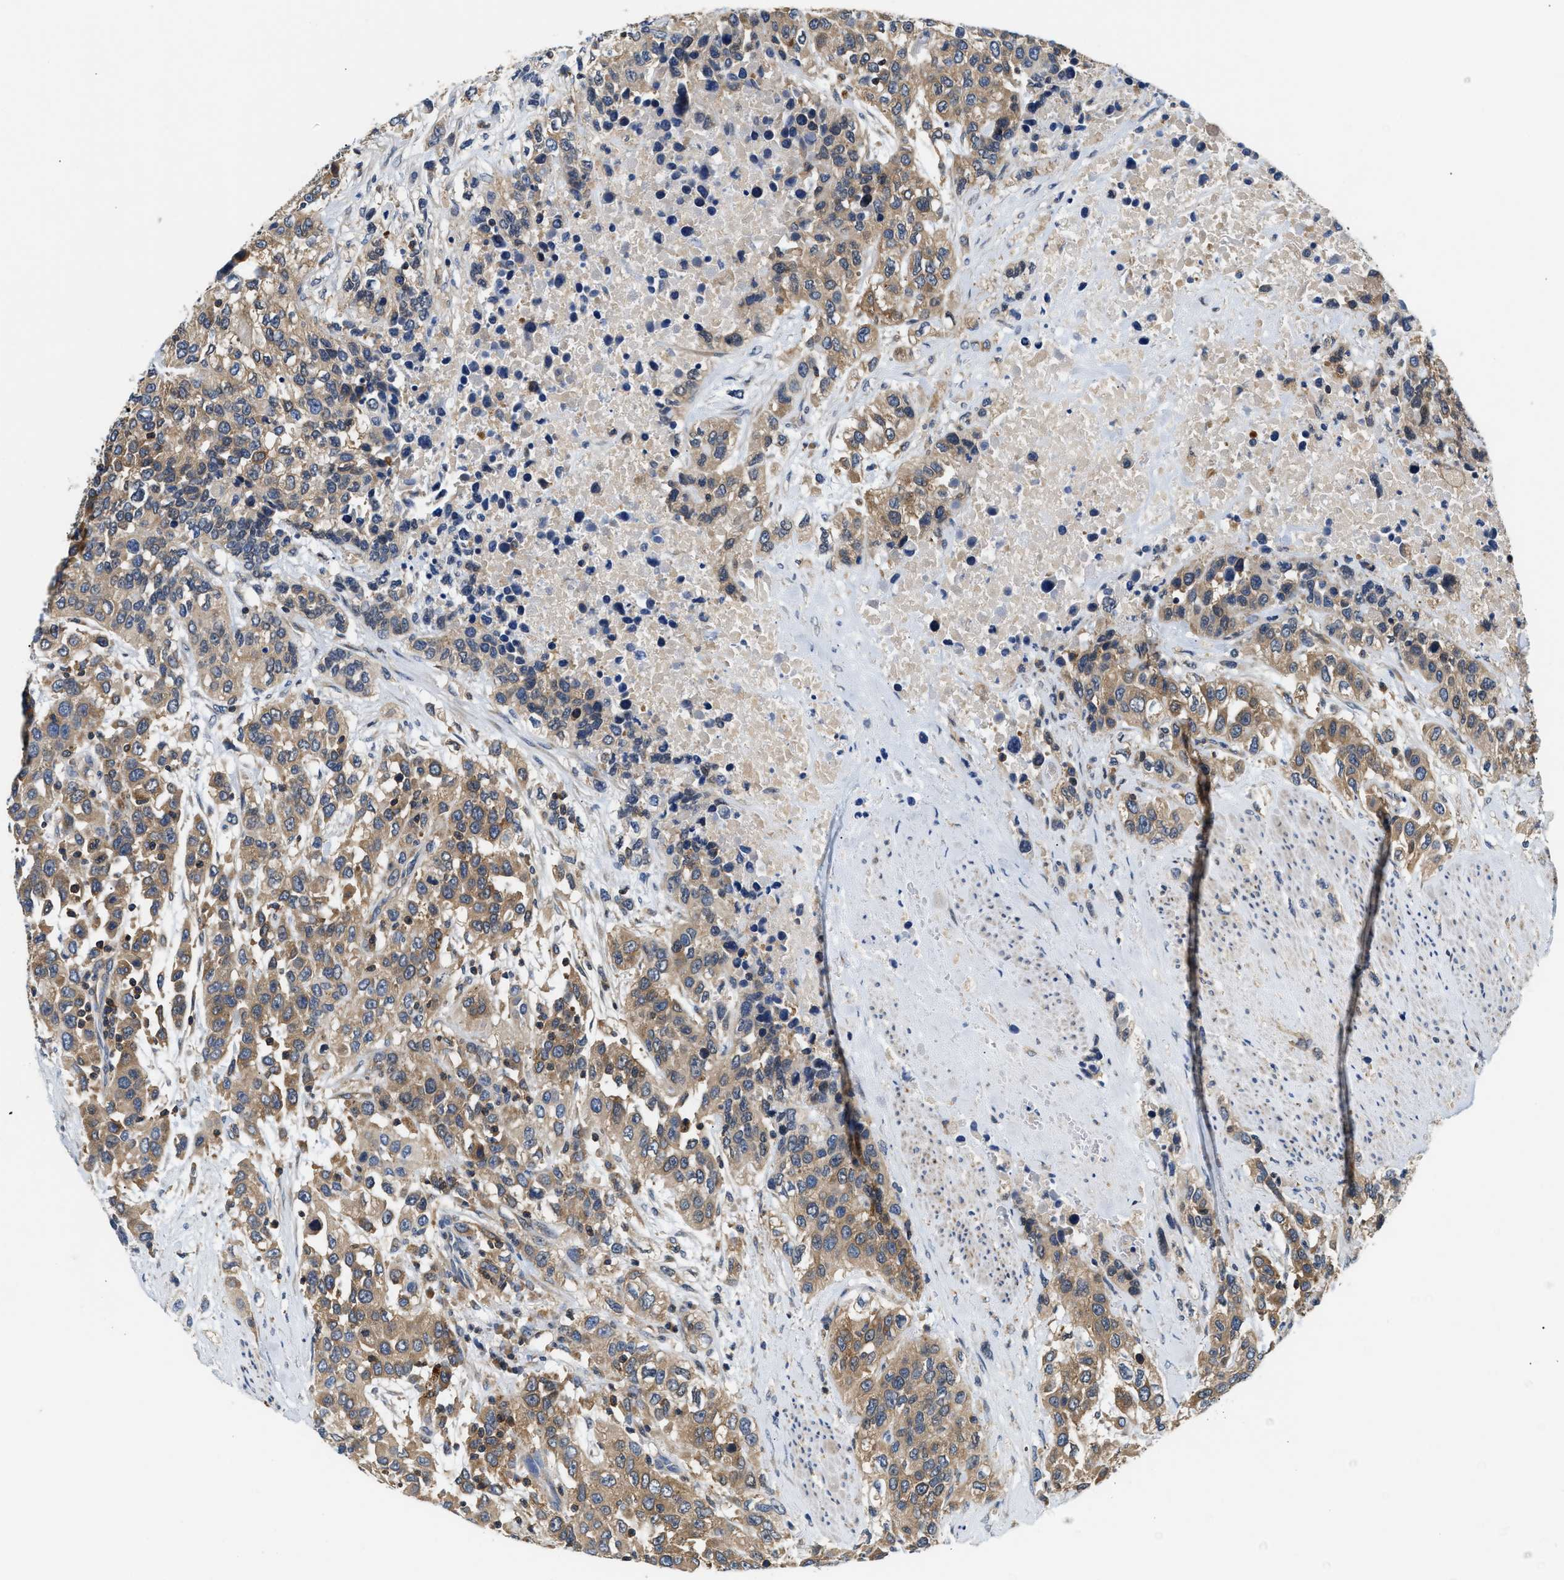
{"staining": {"intensity": "moderate", "quantity": ">75%", "location": "cytoplasmic/membranous"}, "tissue": "urothelial cancer", "cell_type": "Tumor cells", "image_type": "cancer", "snomed": [{"axis": "morphology", "description": "Urothelial carcinoma, High grade"}, {"axis": "topography", "description": "Urinary bladder"}], "caption": "This is an image of IHC staining of urothelial carcinoma (high-grade), which shows moderate staining in the cytoplasmic/membranous of tumor cells.", "gene": "CCM2", "patient": {"sex": "female", "age": 80}}